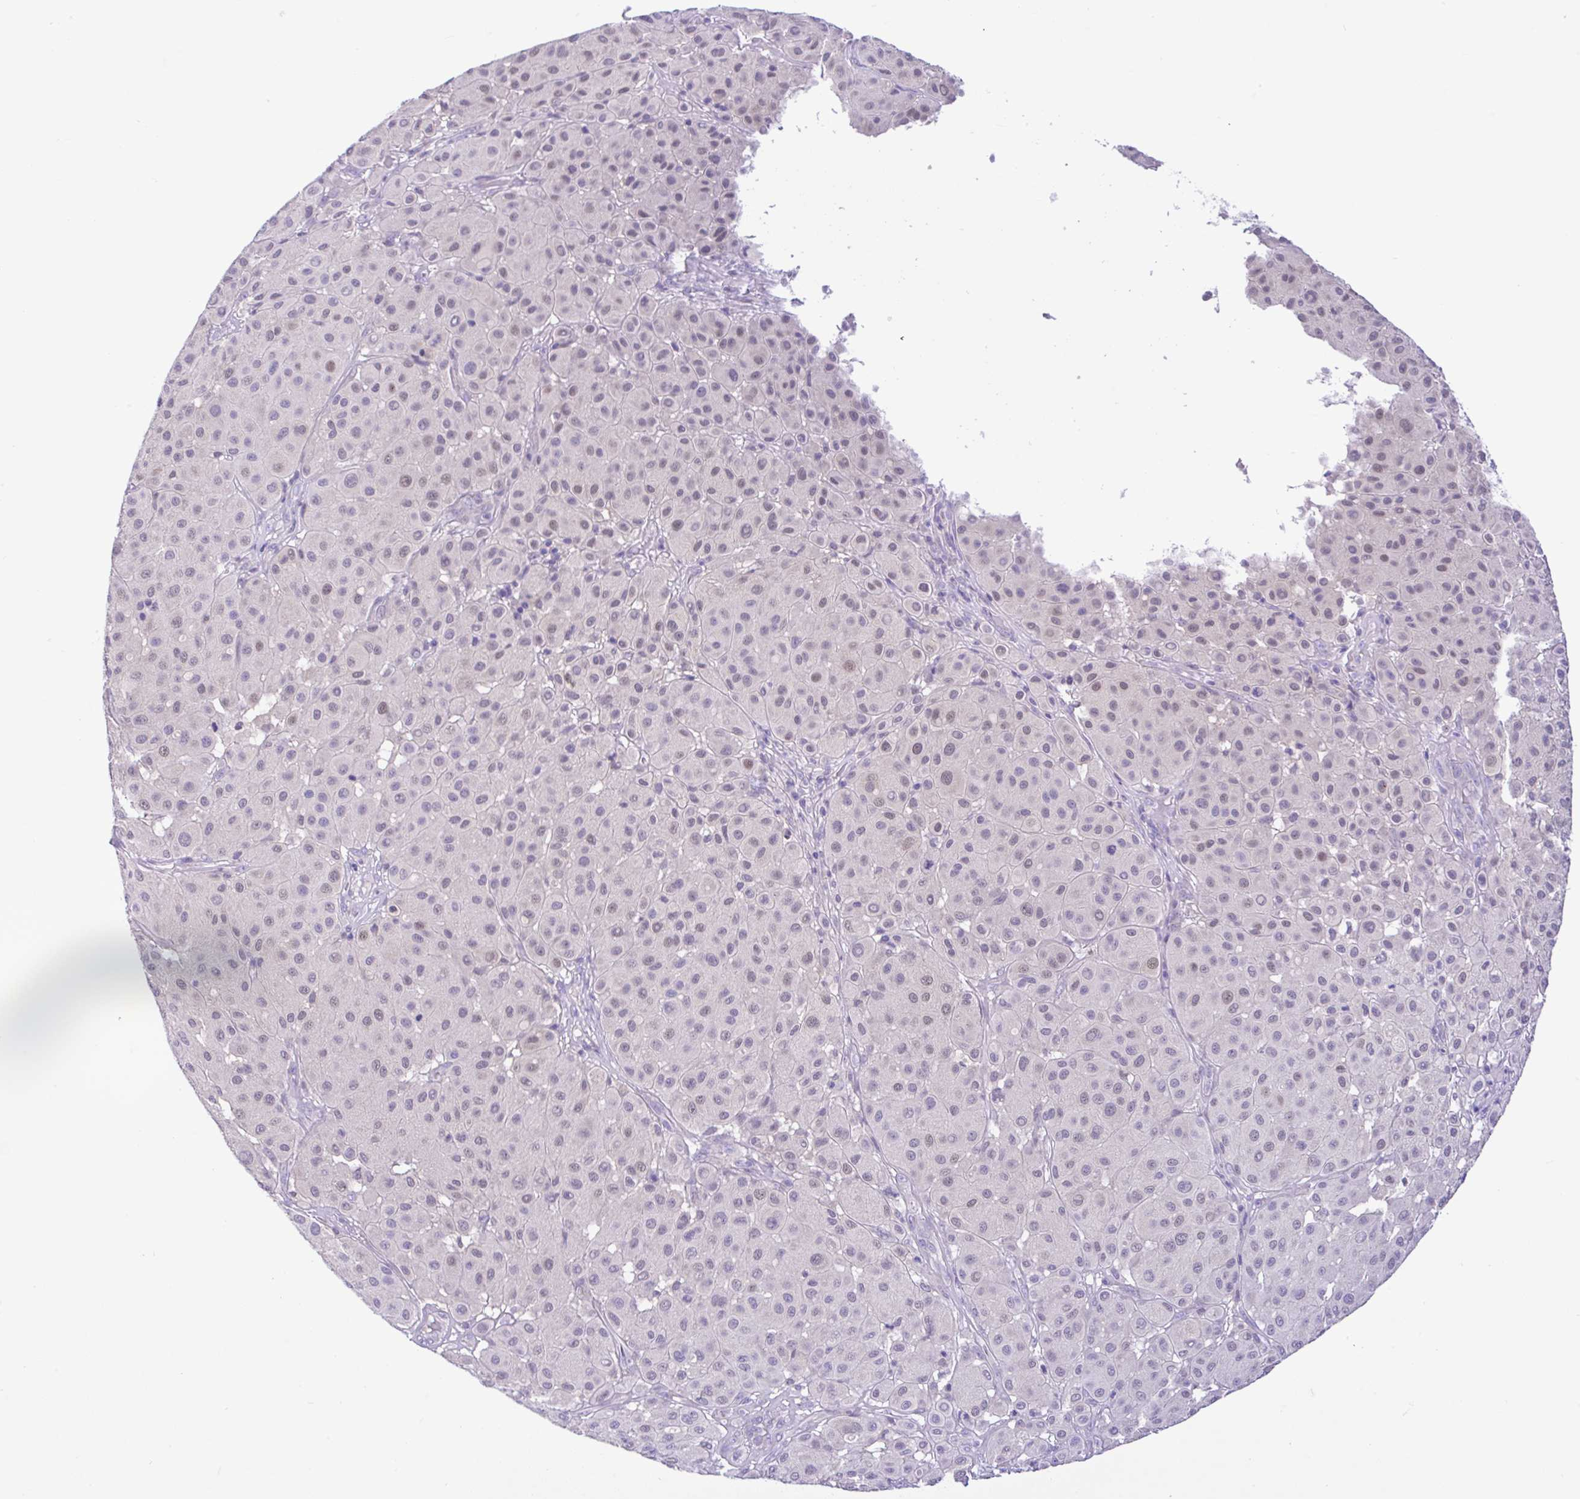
{"staining": {"intensity": "weak", "quantity": "<25%", "location": "nuclear"}, "tissue": "melanoma", "cell_type": "Tumor cells", "image_type": "cancer", "snomed": [{"axis": "morphology", "description": "Malignant melanoma, Metastatic site"}, {"axis": "topography", "description": "Smooth muscle"}], "caption": "High power microscopy histopathology image of an immunohistochemistry (IHC) micrograph of malignant melanoma (metastatic site), revealing no significant expression in tumor cells.", "gene": "ANO4", "patient": {"sex": "male", "age": 41}}